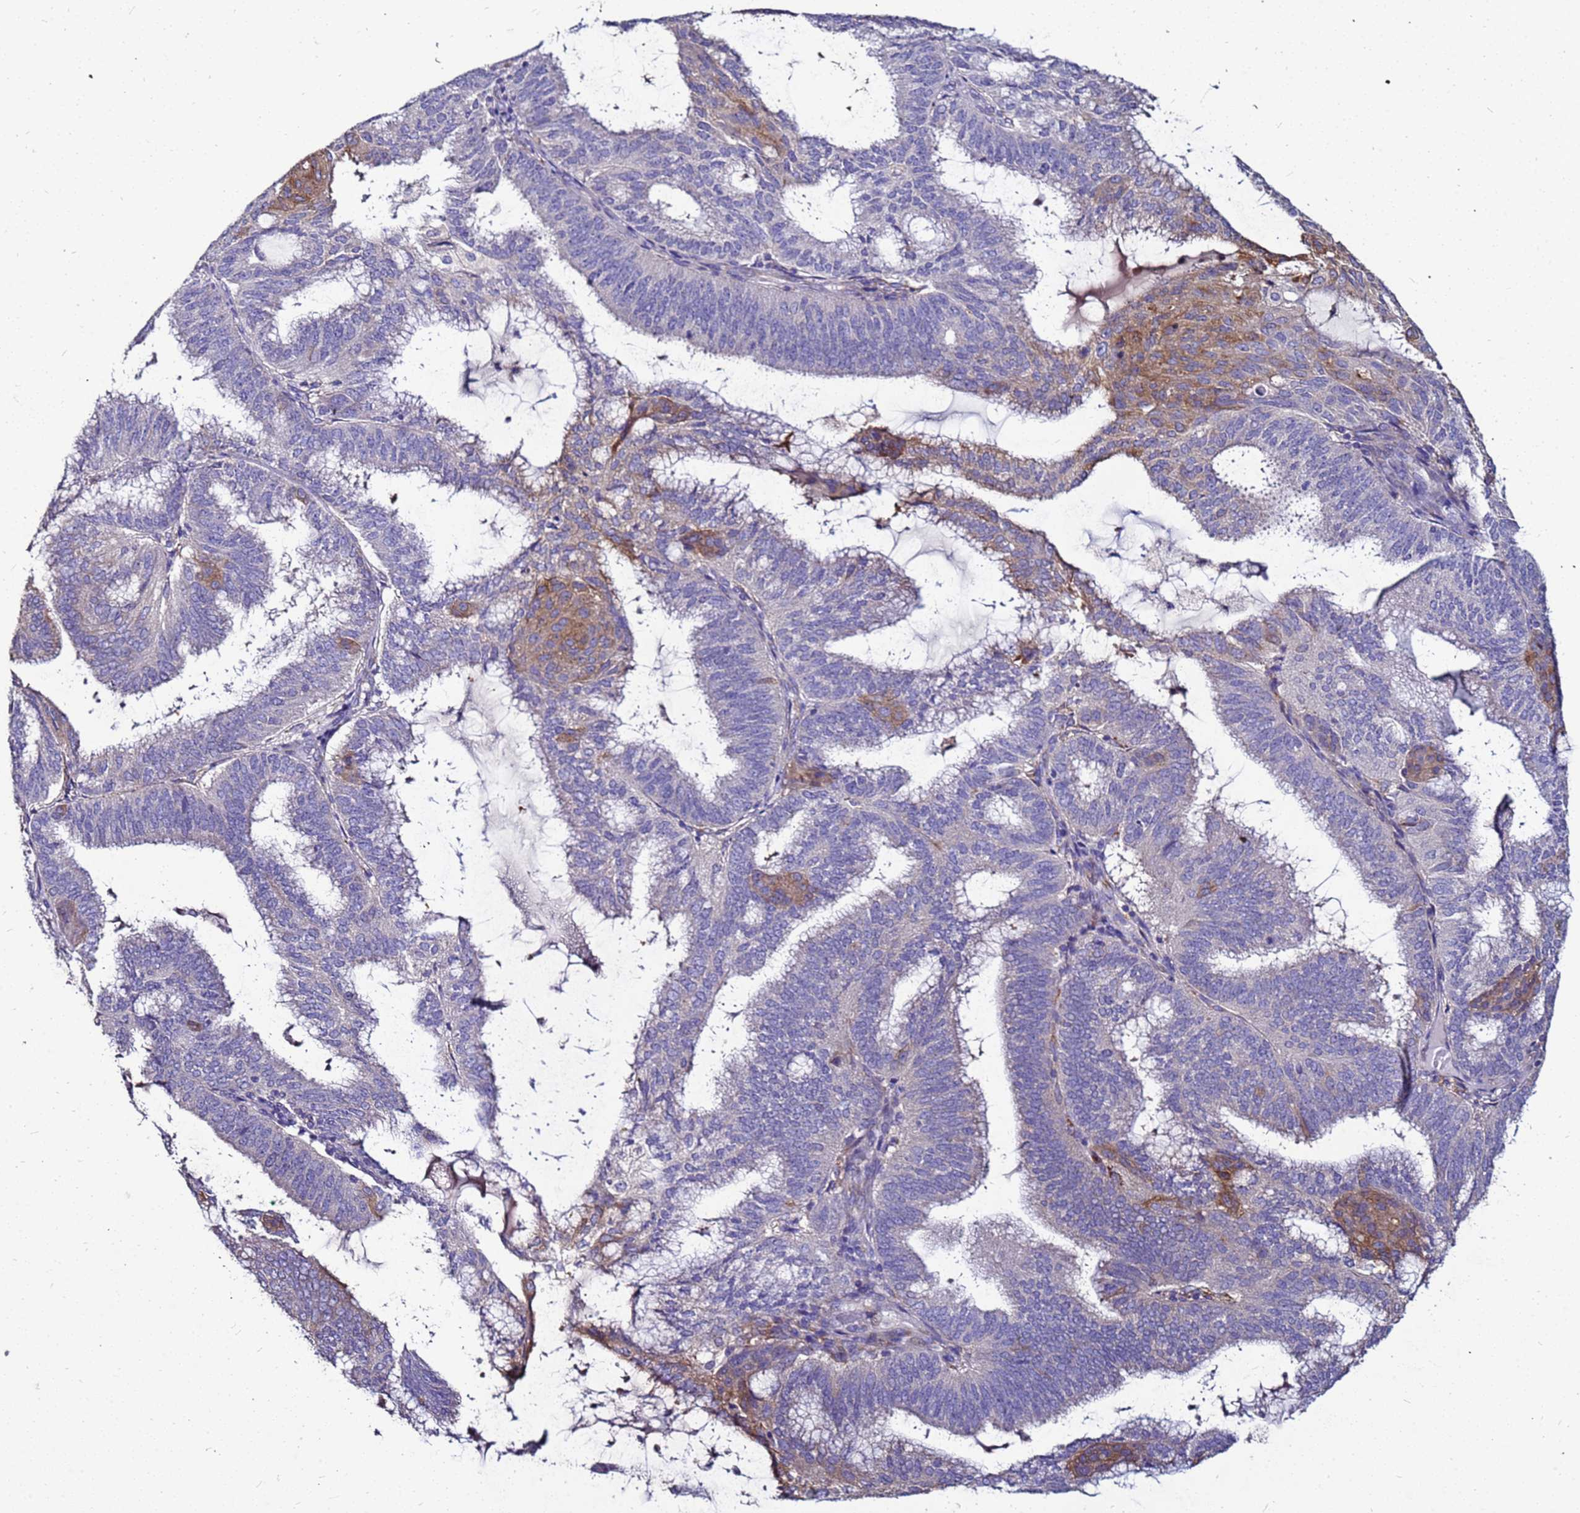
{"staining": {"intensity": "moderate", "quantity": "<25%", "location": "cytoplasmic/membranous"}, "tissue": "endometrial cancer", "cell_type": "Tumor cells", "image_type": "cancer", "snomed": [{"axis": "morphology", "description": "Adenocarcinoma, NOS"}, {"axis": "topography", "description": "Endometrium"}], "caption": "Immunohistochemical staining of human endometrial cancer demonstrates moderate cytoplasmic/membranous protein positivity in approximately <25% of tumor cells.", "gene": "SLC44A3", "patient": {"sex": "female", "age": 49}}